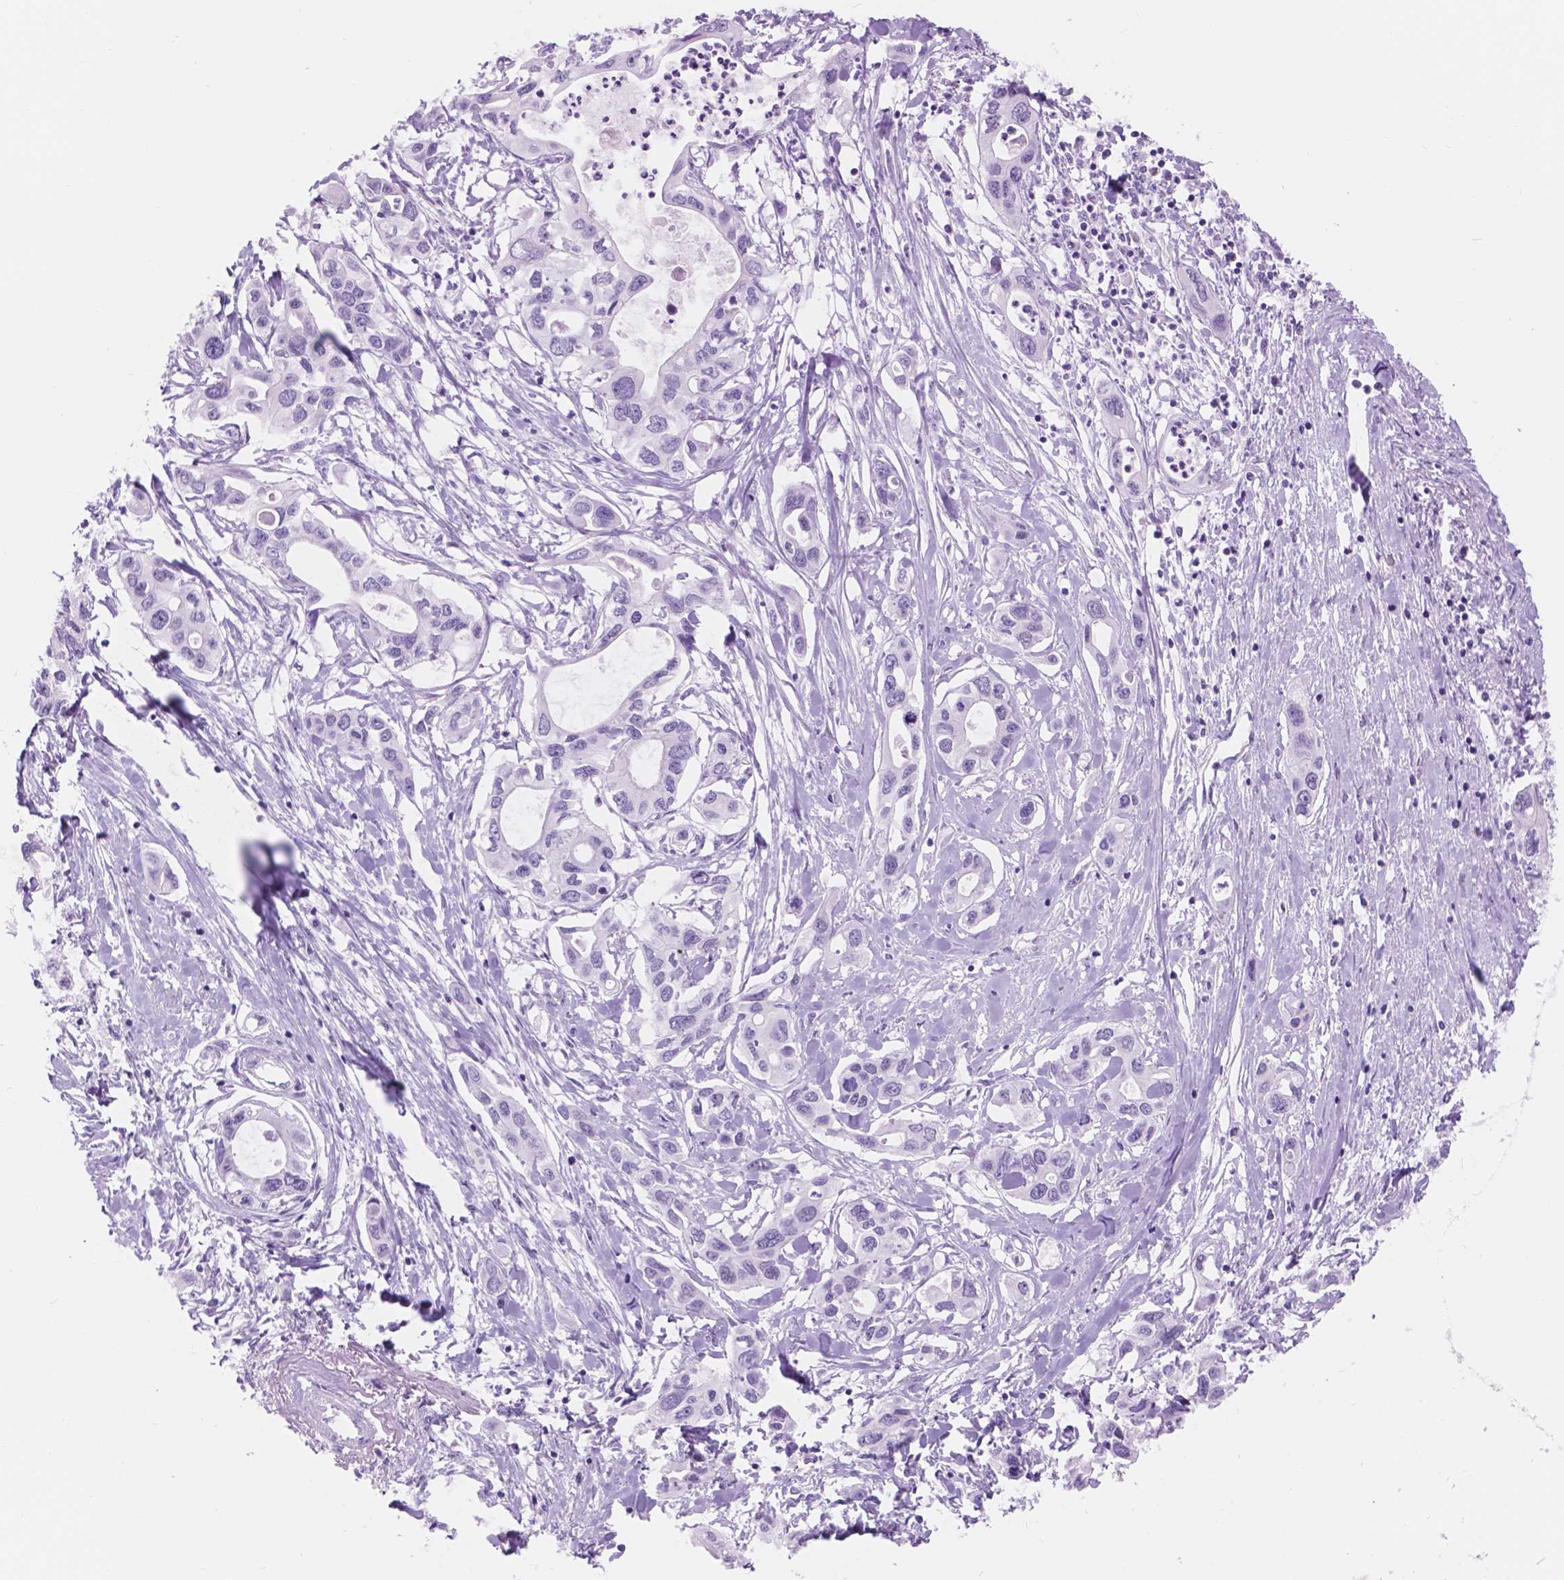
{"staining": {"intensity": "negative", "quantity": "none", "location": "none"}, "tissue": "pancreatic cancer", "cell_type": "Tumor cells", "image_type": "cancer", "snomed": [{"axis": "morphology", "description": "Adenocarcinoma, NOS"}, {"axis": "topography", "description": "Pancreas"}], "caption": "Immunohistochemistry (IHC) micrograph of neoplastic tissue: human pancreatic adenocarcinoma stained with DAB reveals no significant protein positivity in tumor cells. (IHC, brightfield microscopy, high magnification).", "gene": "DCC", "patient": {"sex": "male", "age": 60}}